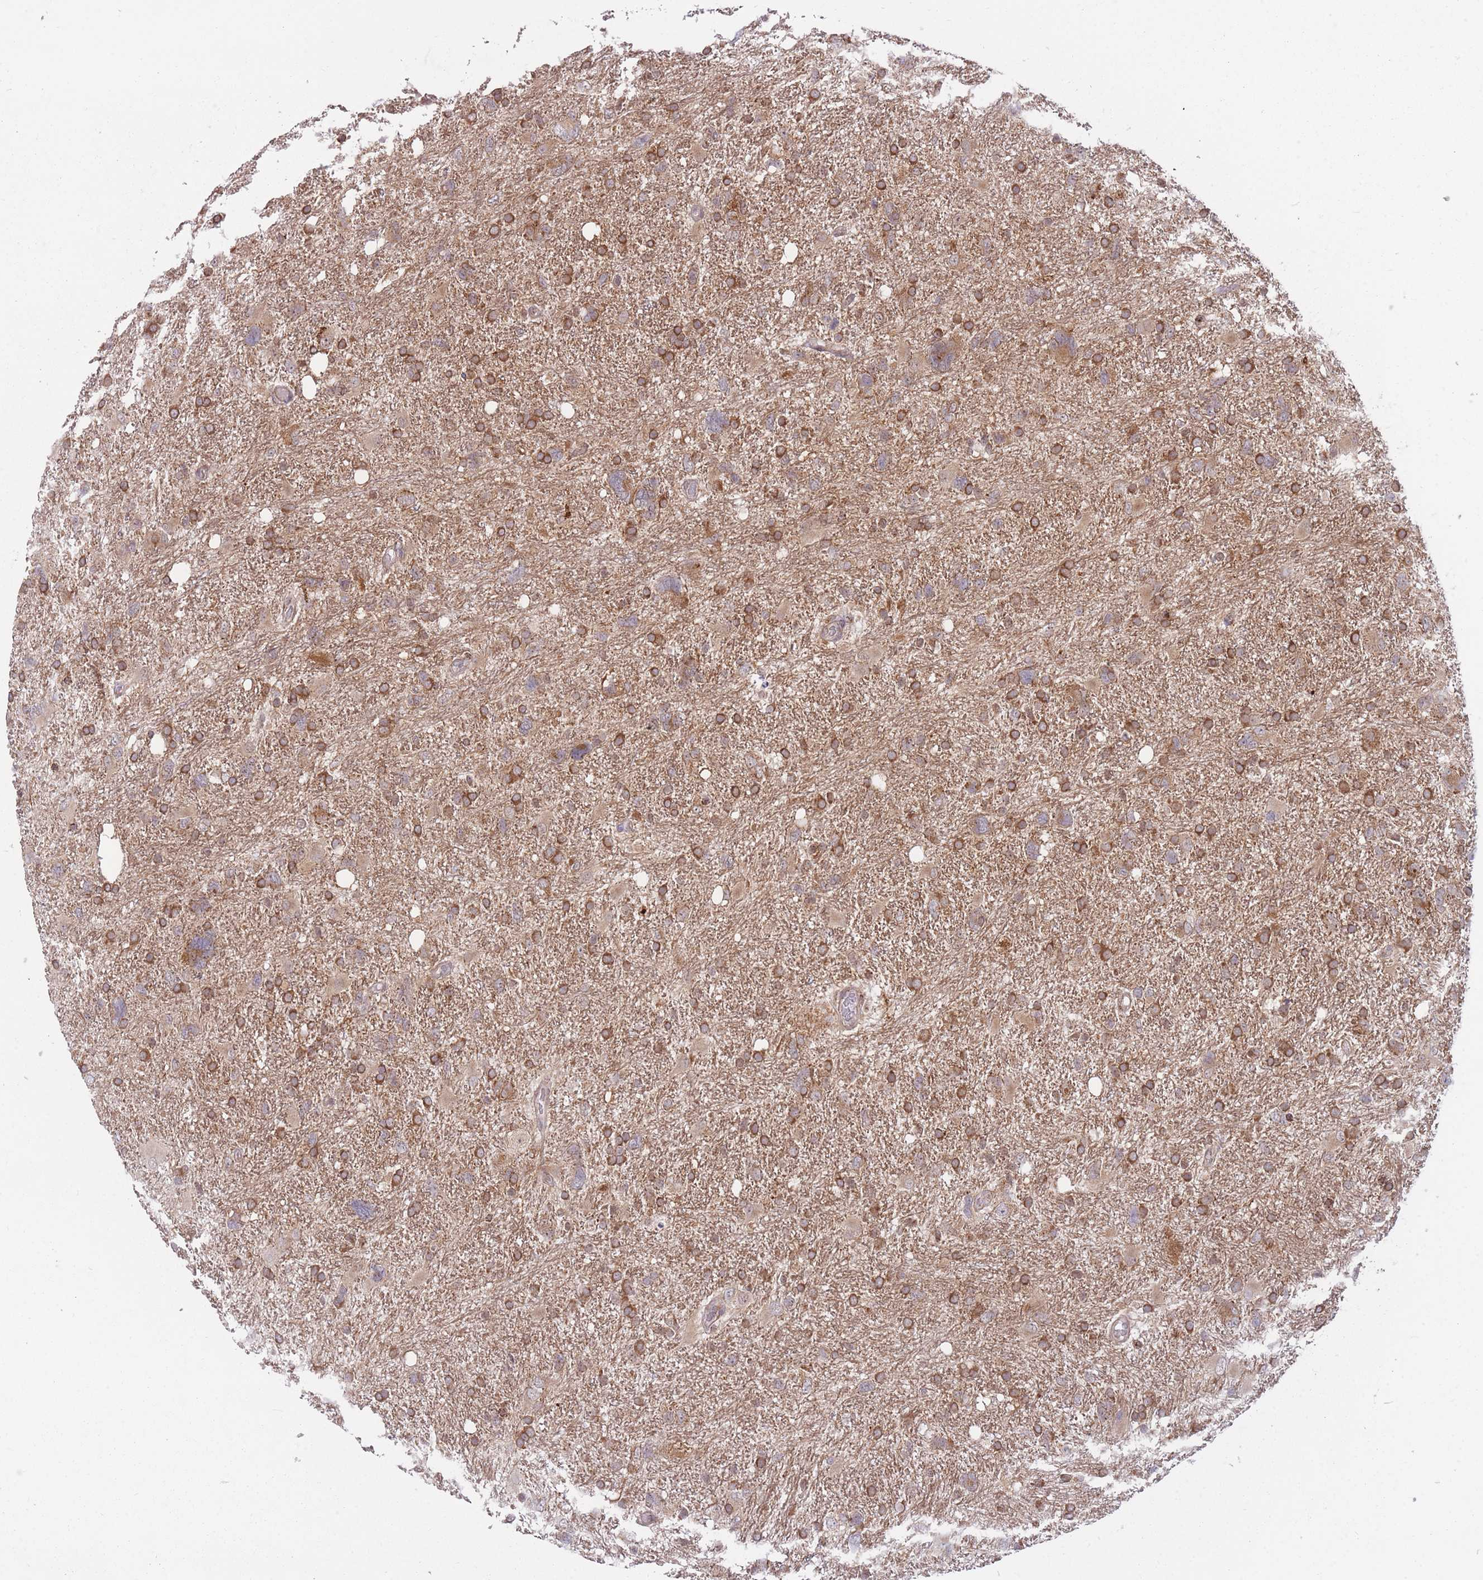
{"staining": {"intensity": "strong", "quantity": ">75%", "location": "cytoplasmic/membranous"}, "tissue": "glioma", "cell_type": "Tumor cells", "image_type": "cancer", "snomed": [{"axis": "morphology", "description": "Glioma, malignant, High grade"}, {"axis": "topography", "description": "Brain"}], "caption": "The photomicrograph shows immunohistochemical staining of glioma. There is strong cytoplasmic/membranous staining is seen in about >75% of tumor cells.", "gene": "DPYSL4", "patient": {"sex": "male", "age": 61}}